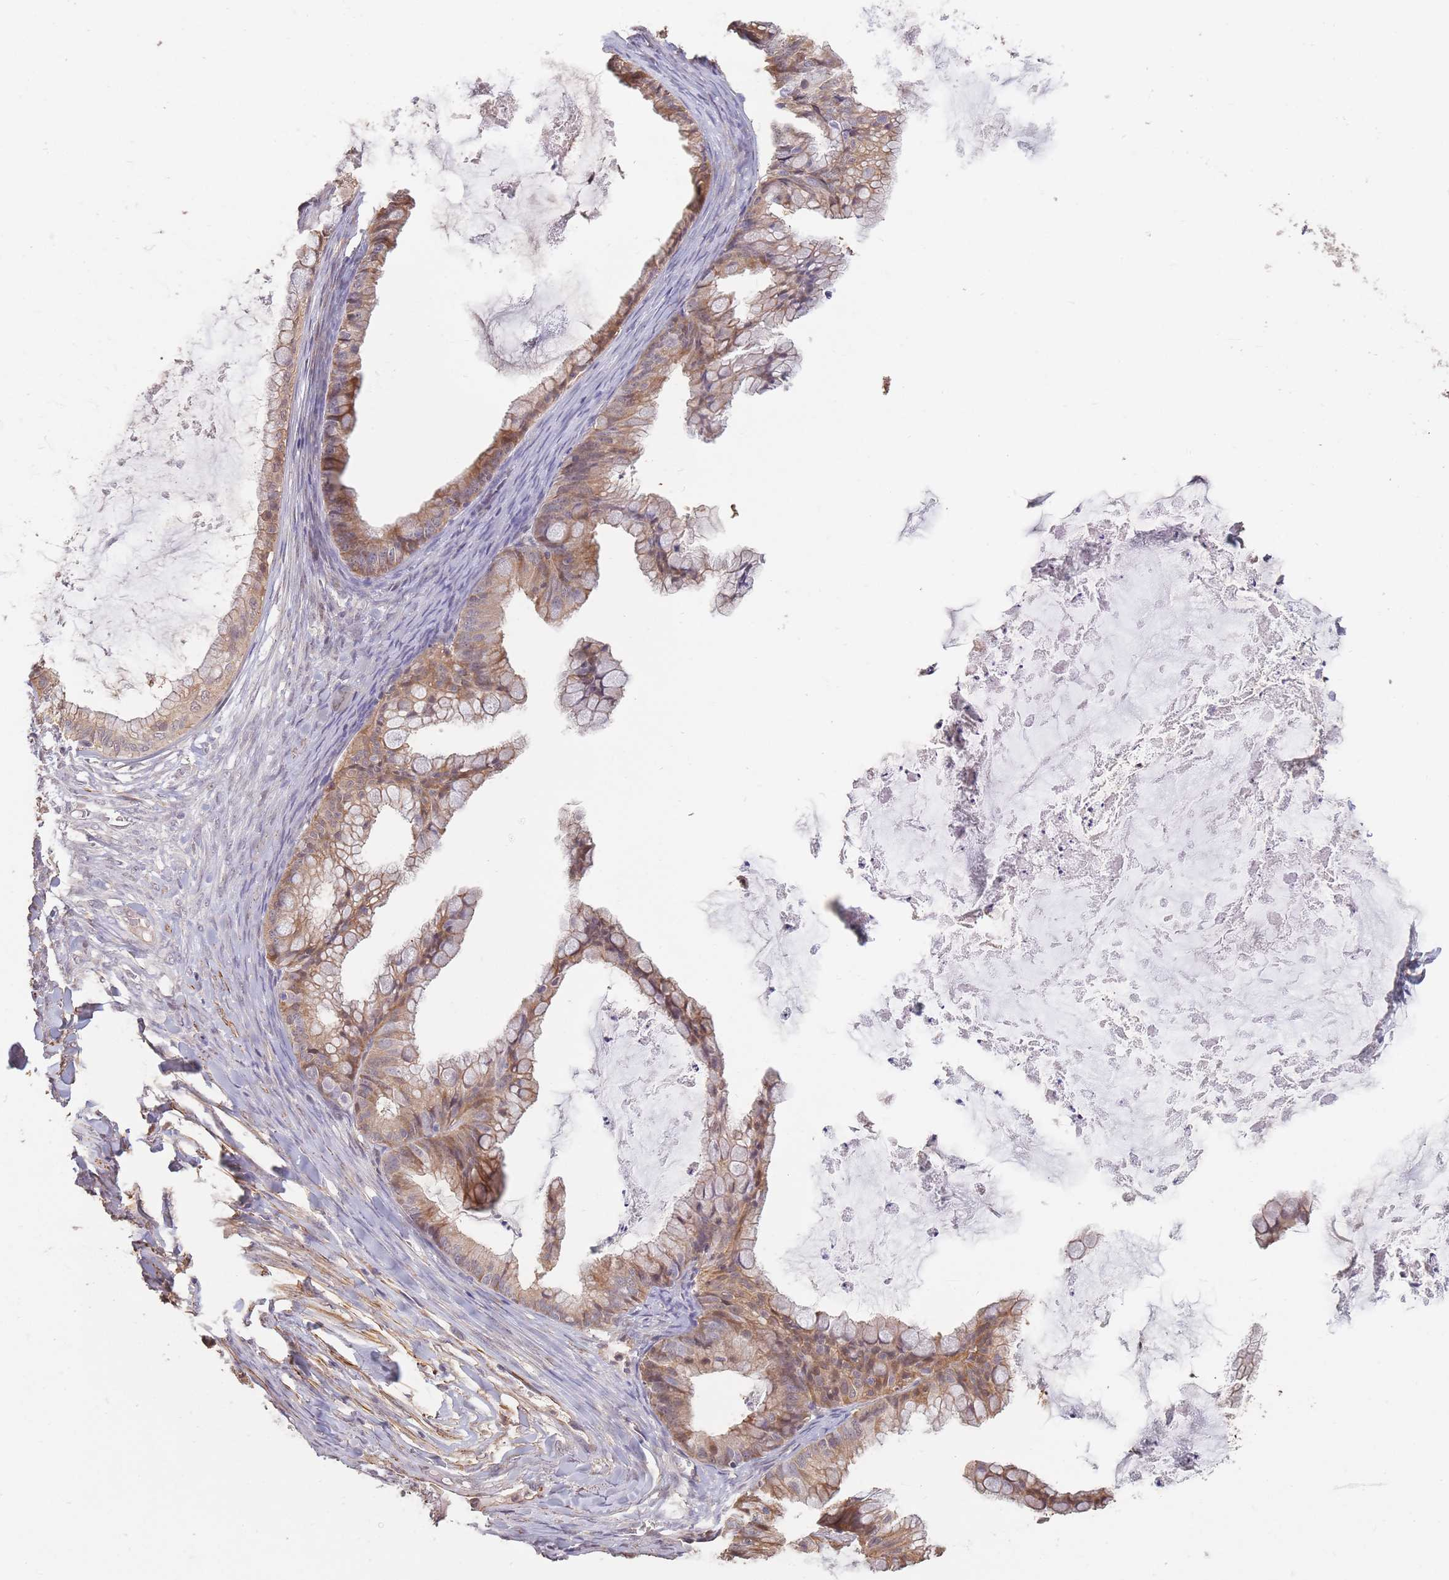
{"staining": {"intensity": "moderate", "quantity": ">75%", "location": "cytoplasmic/membranous,nuclear"}, "tissue": "ovarian cancer", "cell_type": "Tumor cells", "image_type": "cancer", "snomed": [{"axis": "morphology", "description": "Cystadenocarcinoma, mucinous, NOS"}, {"axis": "topography", "description": "Ovary"}], "caption": "The immunohistochemical stain labels moderate cytoplasmic/membranous and nuclear positivity in tumor cells of mucinous cystadenocarcinoma (ovarian) tissue. The staining was performed using DAB, with brown indicating positive protein expression. Nuclei are stained blue with hematoxylin.", "gene": "NLRC4", "patient": {"sex": "female", "age": 35}}